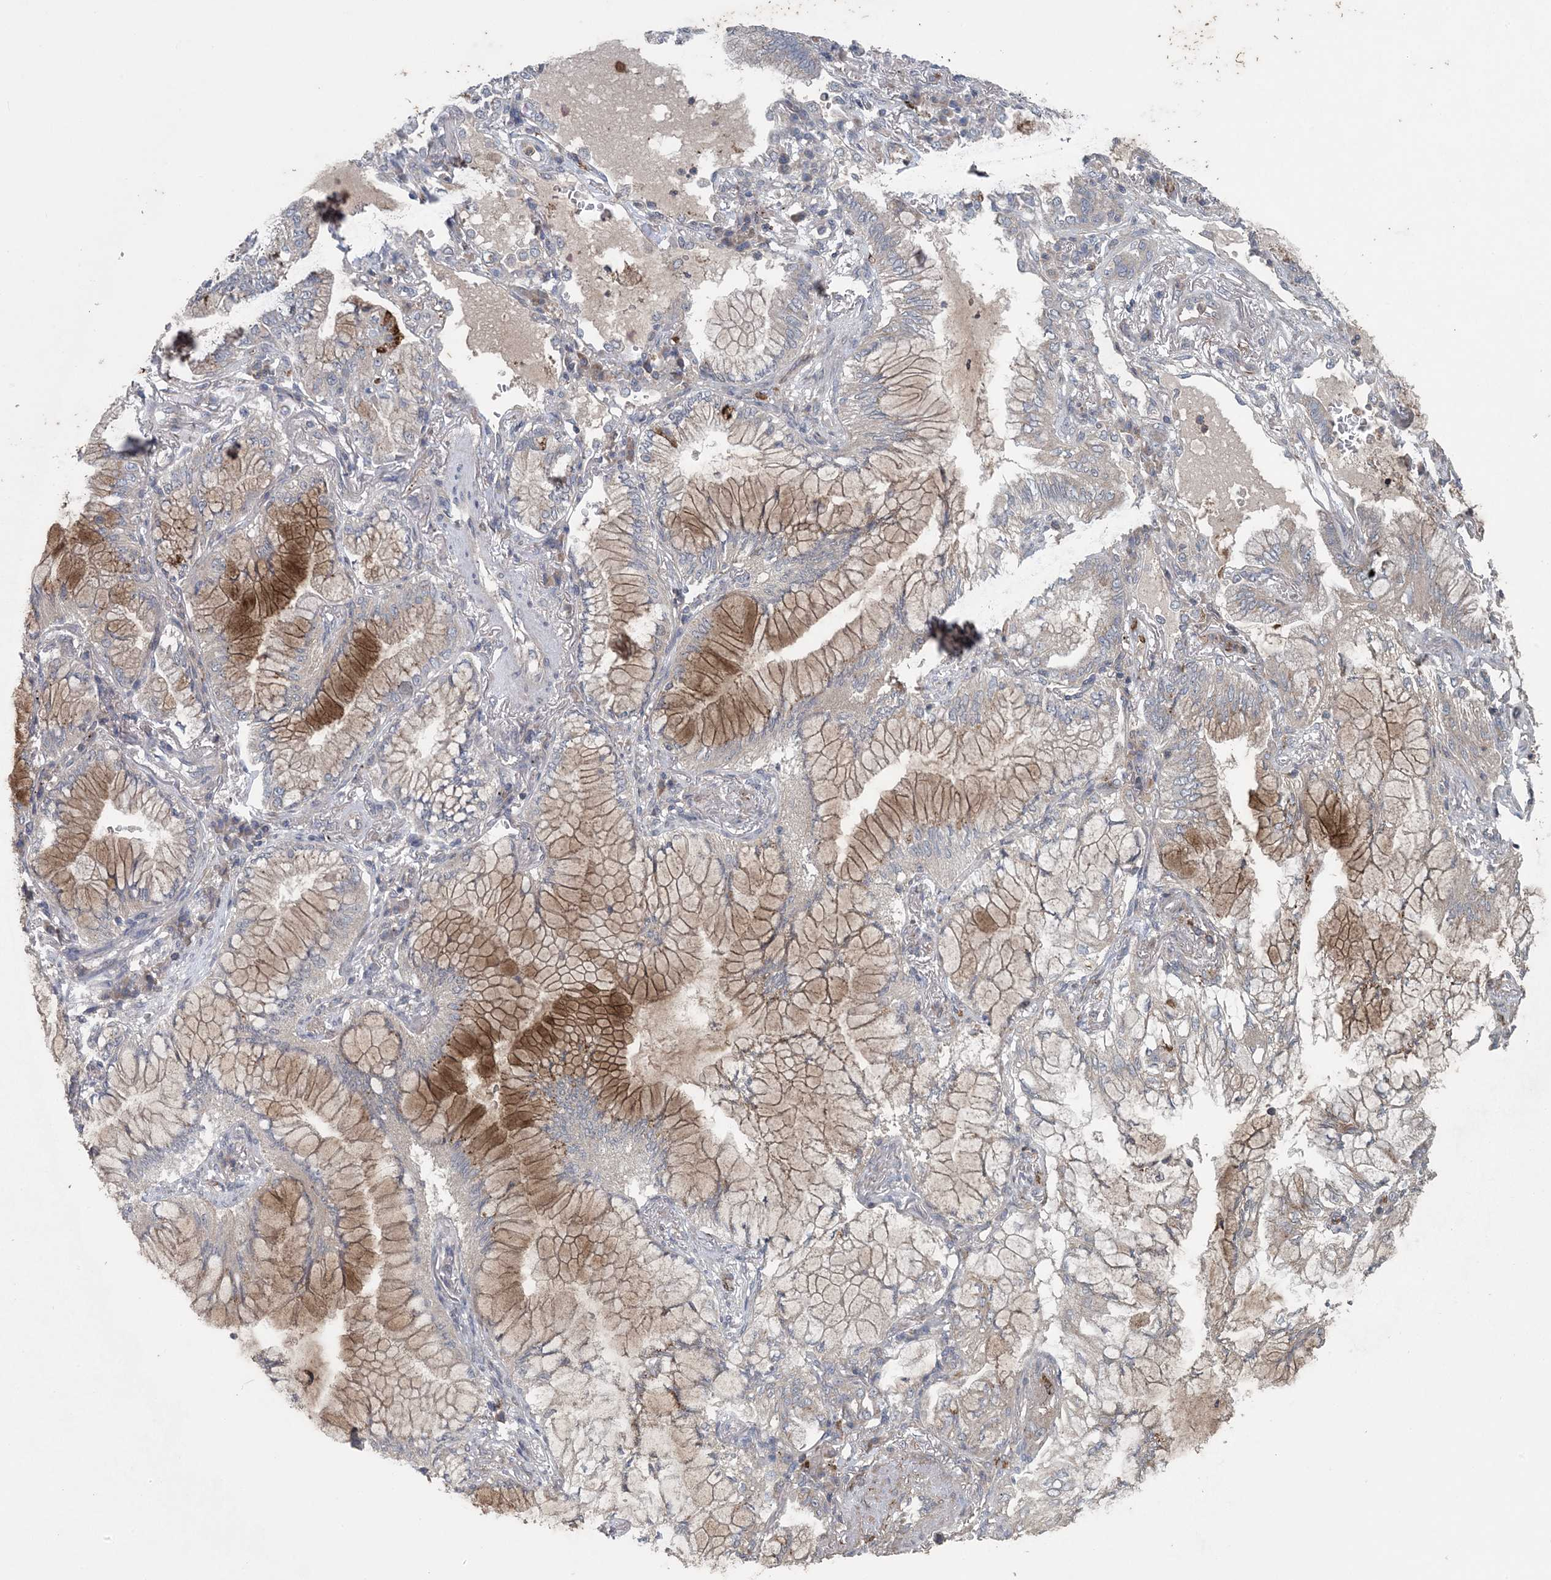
{"staining": {"intensity": "moderate", "quantity": "<25%", "location": "cytoplasmic/membranous"}, "tissue": "lung cancer", "cell_type": "Tumor cells", "image_type": "cancer", "snomed": [{"axis": "morphology", "description": "Adenocarcinoma, NOS"}, {"axis": "topography", "description": "Lung"}], "caption": "Immunohistochemical staining of lung adenocarcinoma reveals low levels of moderate cytoplasmic/membranous staining in approximately <25% of tumor cells.", "gene": "MYO9B", "patient": {"sex": "female", "age": 70}}